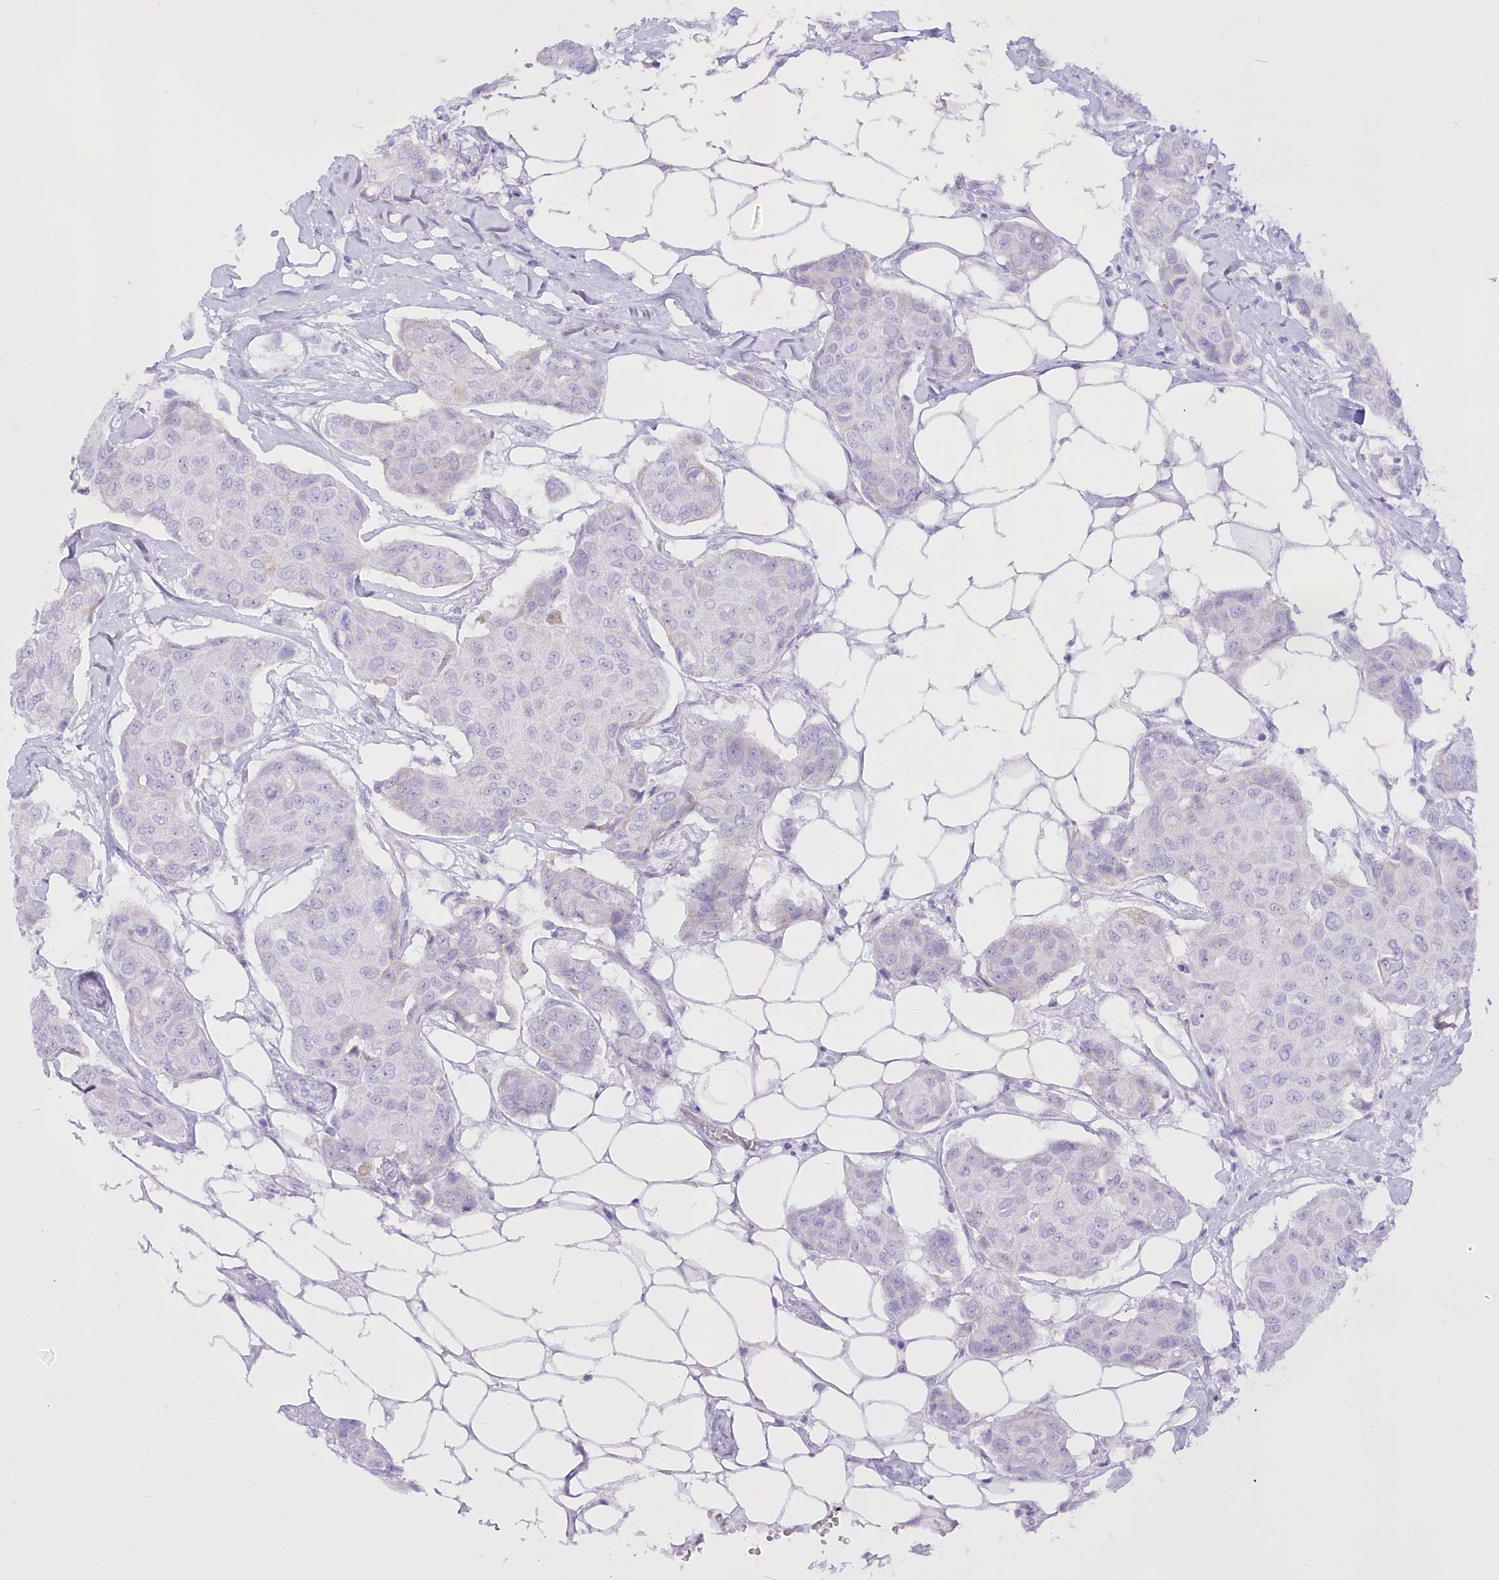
{"staining": {"intensity": "negative", "quantity": "none", "location": "none"}, "tissue": "breast cancer", "cell_type": "Tumor cells", "image_type": "cancer", "snomed": [{"axis": "morphology", "description": "Duct carcinoma"}, {"axis": "topography", "description": "Breast"}], "caption": "Immunohistochemistry of human breast cancer reveals no staining in tumor cells.", "gene": "BEND7", "patient": {"sex": "female", "age": 80}}